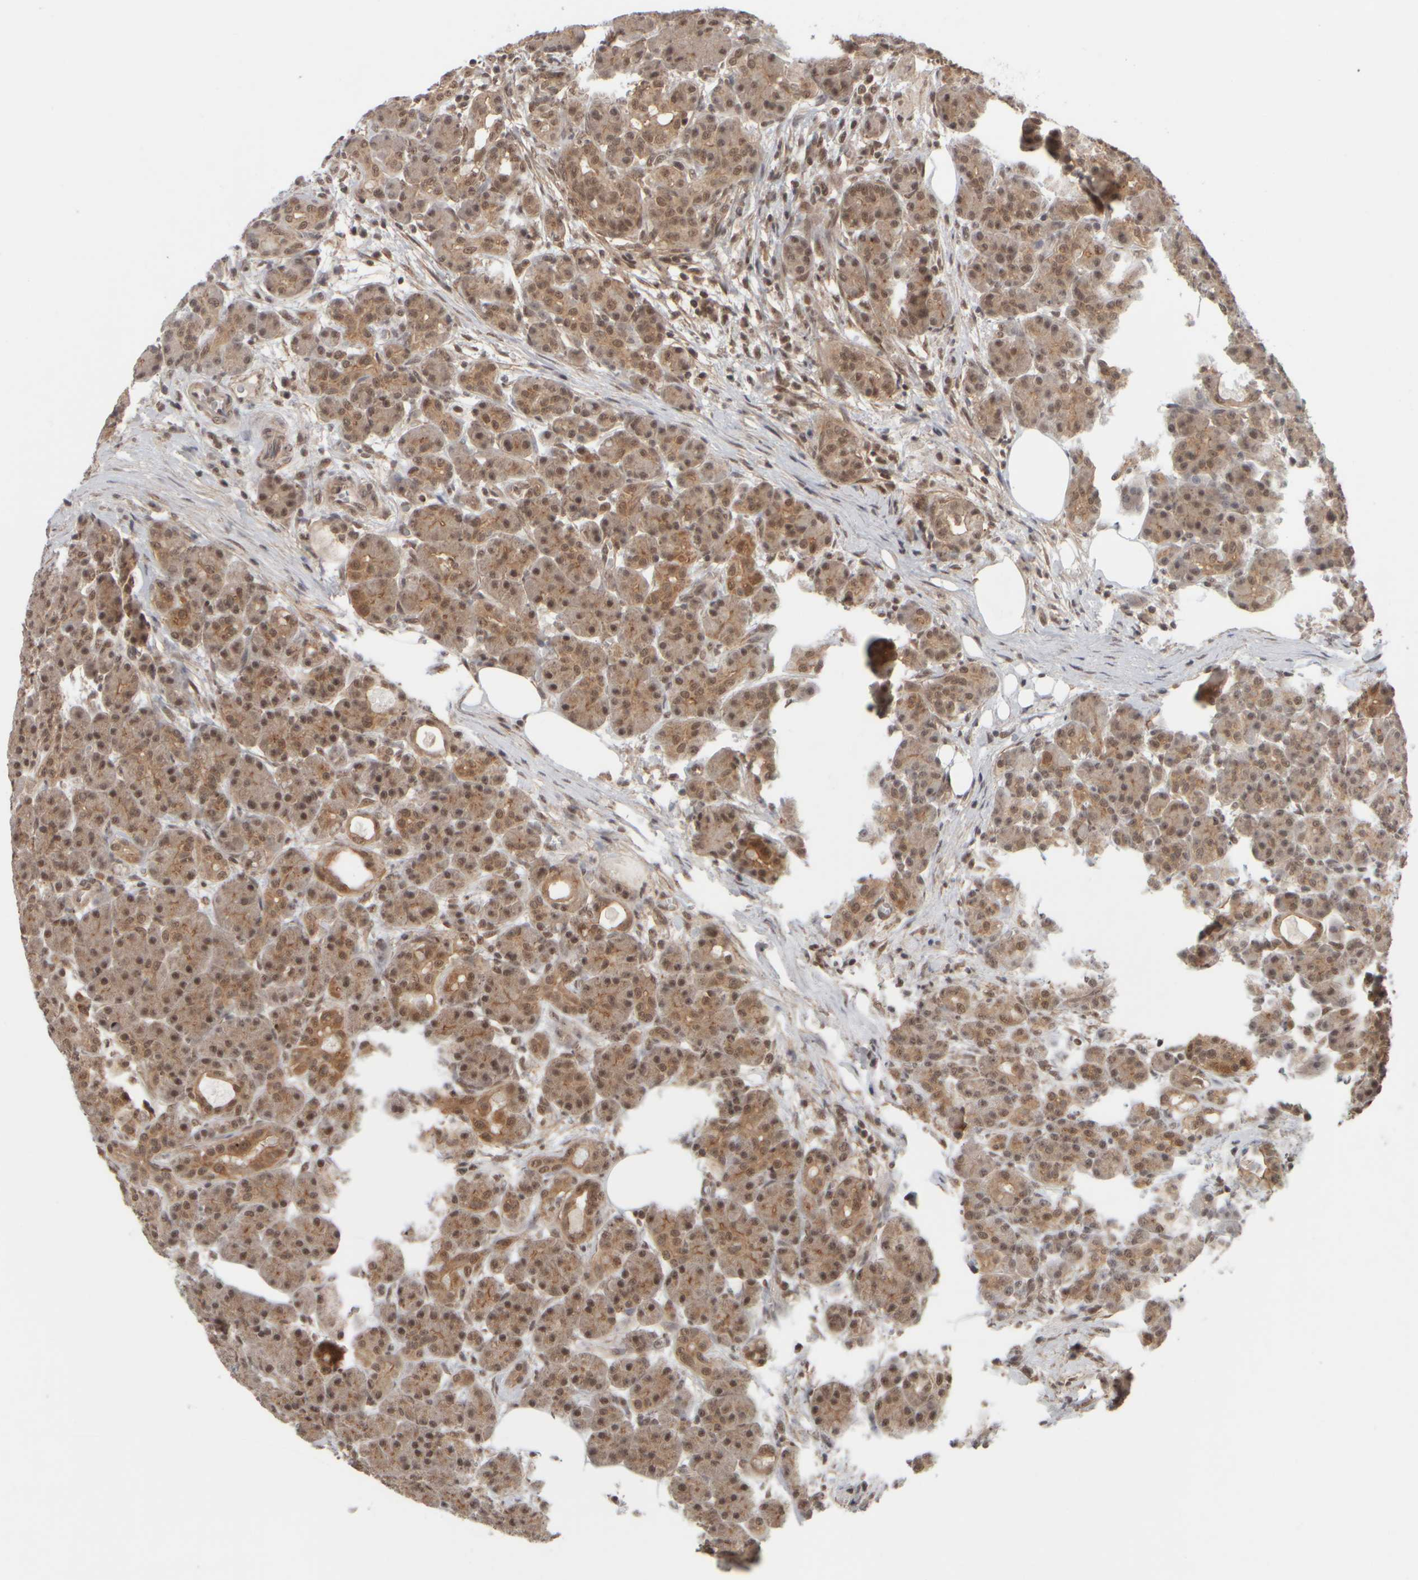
{"staining": {"intensity": "moderate", "quantity": ">75%", "location": "cytoplasmic/membranous"}, "tissue": "pancreas", "cell_type": "Exocrine glandular cells", "image_type": "normal", "snomed": [{"axis": "morphology", "description": "Normal tissue, NOS"}, {"axis": "topography", "description": "Pancreas"}], "caption": "This is an image of immunohistochemistry staining of normal pancreas, which shows moderate expression in the cytoplasmic/membranous of exocrine glandular cells.", "gene": "SYNRG", "patient": {"sex": "male", "age": 63}}